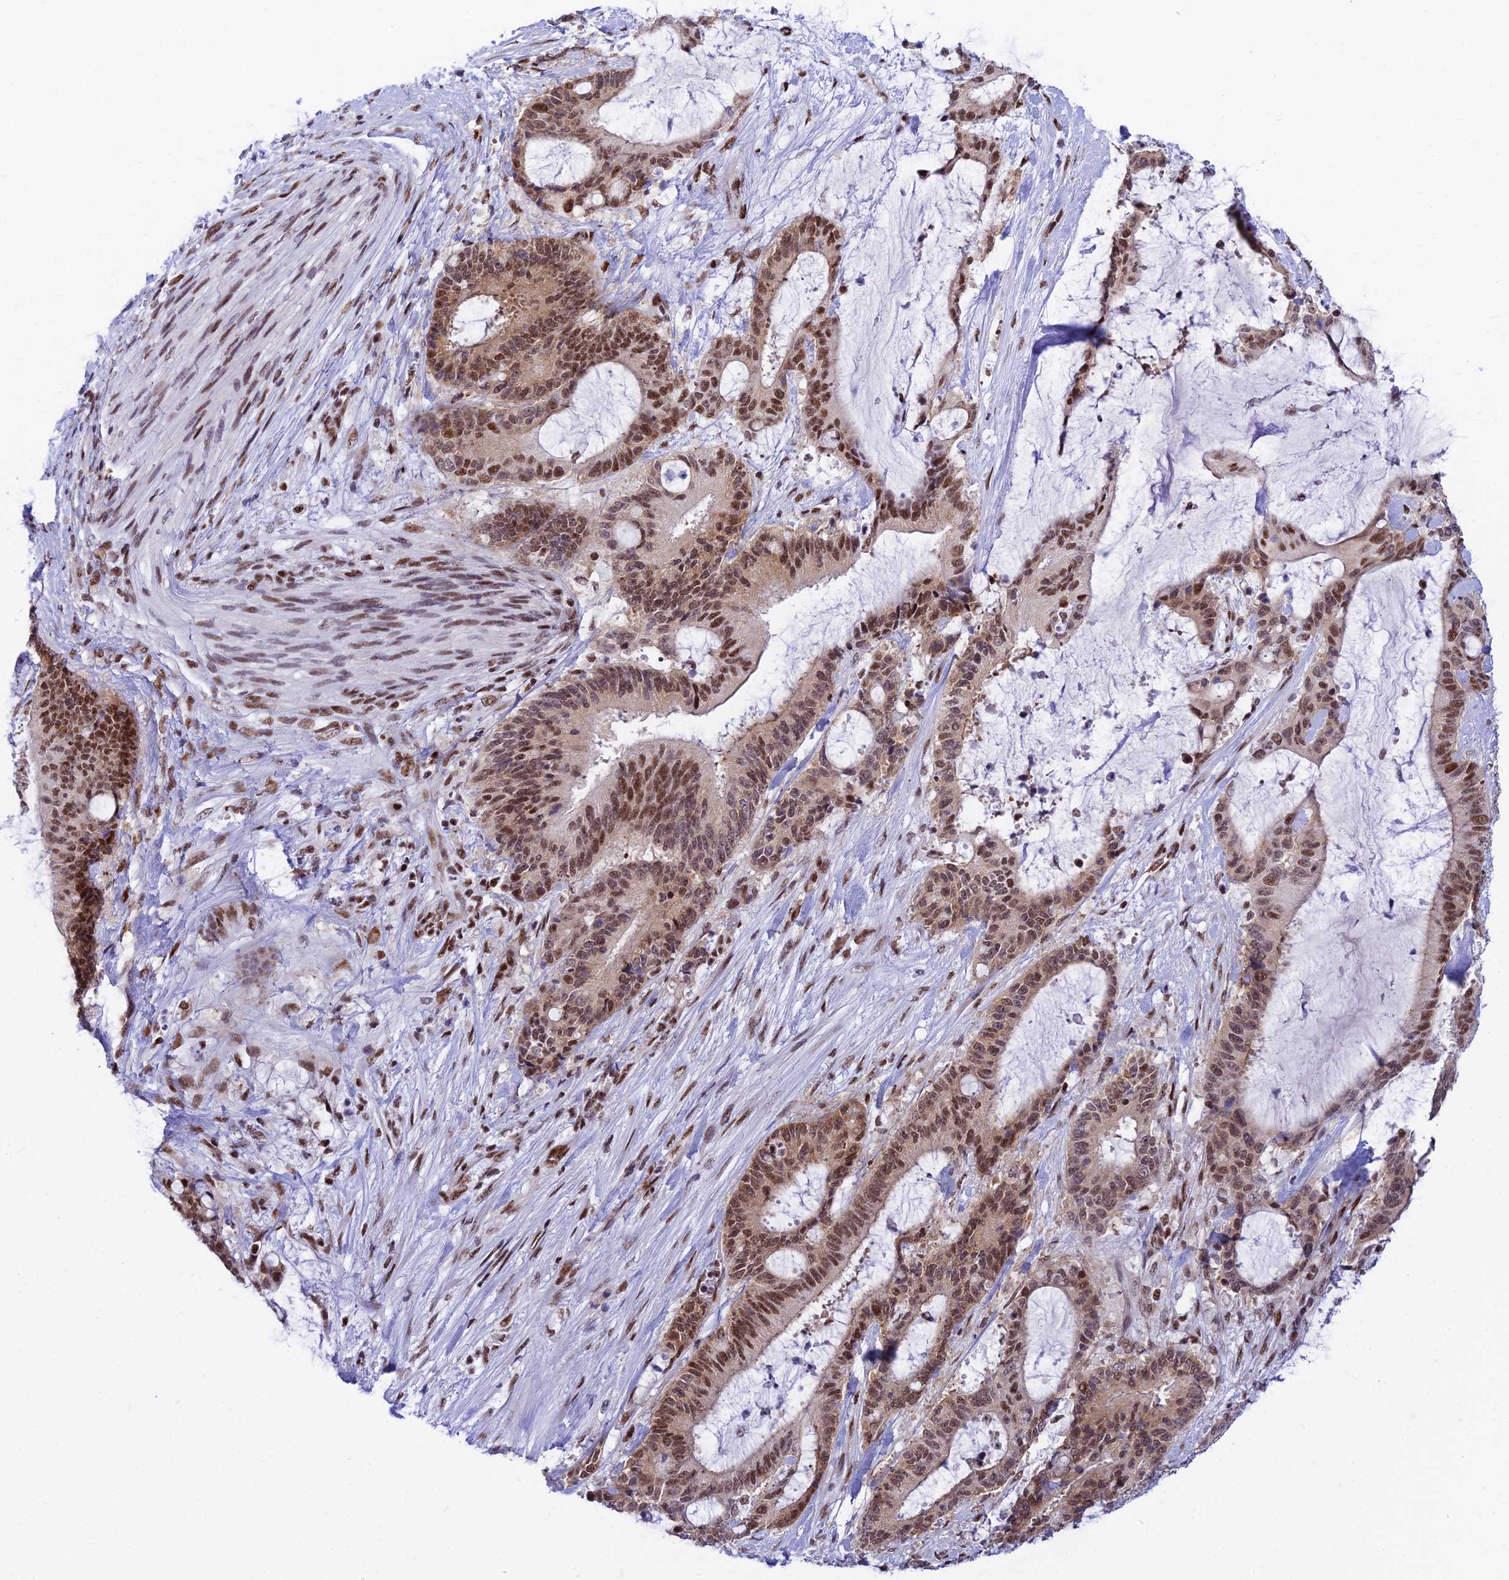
{"staining": {"intensity": "moderate", "quantity": ">75%", "location": "cytoplasmic/membranous,nuclear"}, "tissue": "liver cancer", "cell_type": "Tumor cells", "image_type": "cancer", "snomed": [{"axis": "morphology", "description": "Normal tissue, NOS"}, {"axis": "morphology", "description": "Cholangiocarcinoma"}, {"axis": "topography", "description": "Liver"}, {"axis": "topography", "description": "Peripheral nerve tissue"}], "caption": "This photomicrograph demonstrates cholangiocarcinoma (liver) stained with immunohistochemistry (IHC) to label a protein in brown. The cytoplasmic/membranous and nuclear of tumor cells show moderate positivity for the protein. Nuclei are counter-stained blue.", "gene": "USP22", "patient": {"sex": "female", "age": 73}}